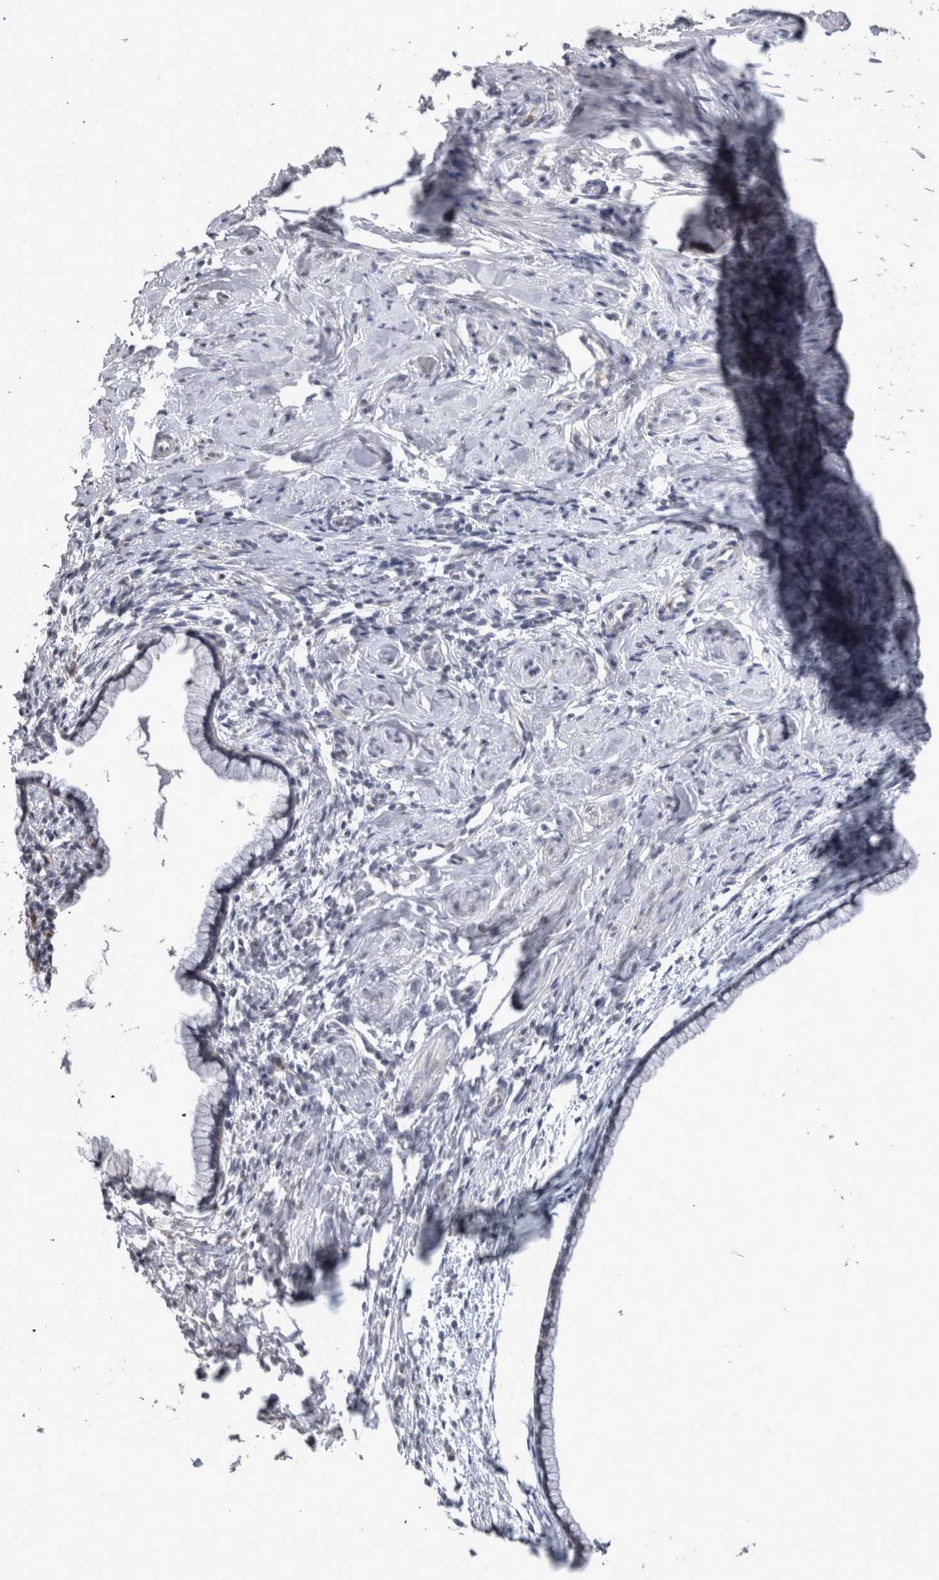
{"staining": {"intensity": "negative", "quantity": "none", "location": "none"}, "tissue": "cervix", "cell_type": "Glandular cells", "image_type": "normal", "snomed": [{"axis": "morphology", "description": "Normal tissue, NOS"}, {"axis": "topography", "description": "Cervix"}], "caption": "DAB (3,3'-diaminobenzidine) immunohistochemical staining of unremarkable cervix reveals no significant positivity in glandular cells. (Brightfield microscopy of DAB (3,3'-diaminobenzidine) immunohistochemistry (IHC) at high magnification).", "gene": "WNT7A", "patient": {"sex": "female", "age": 75}}